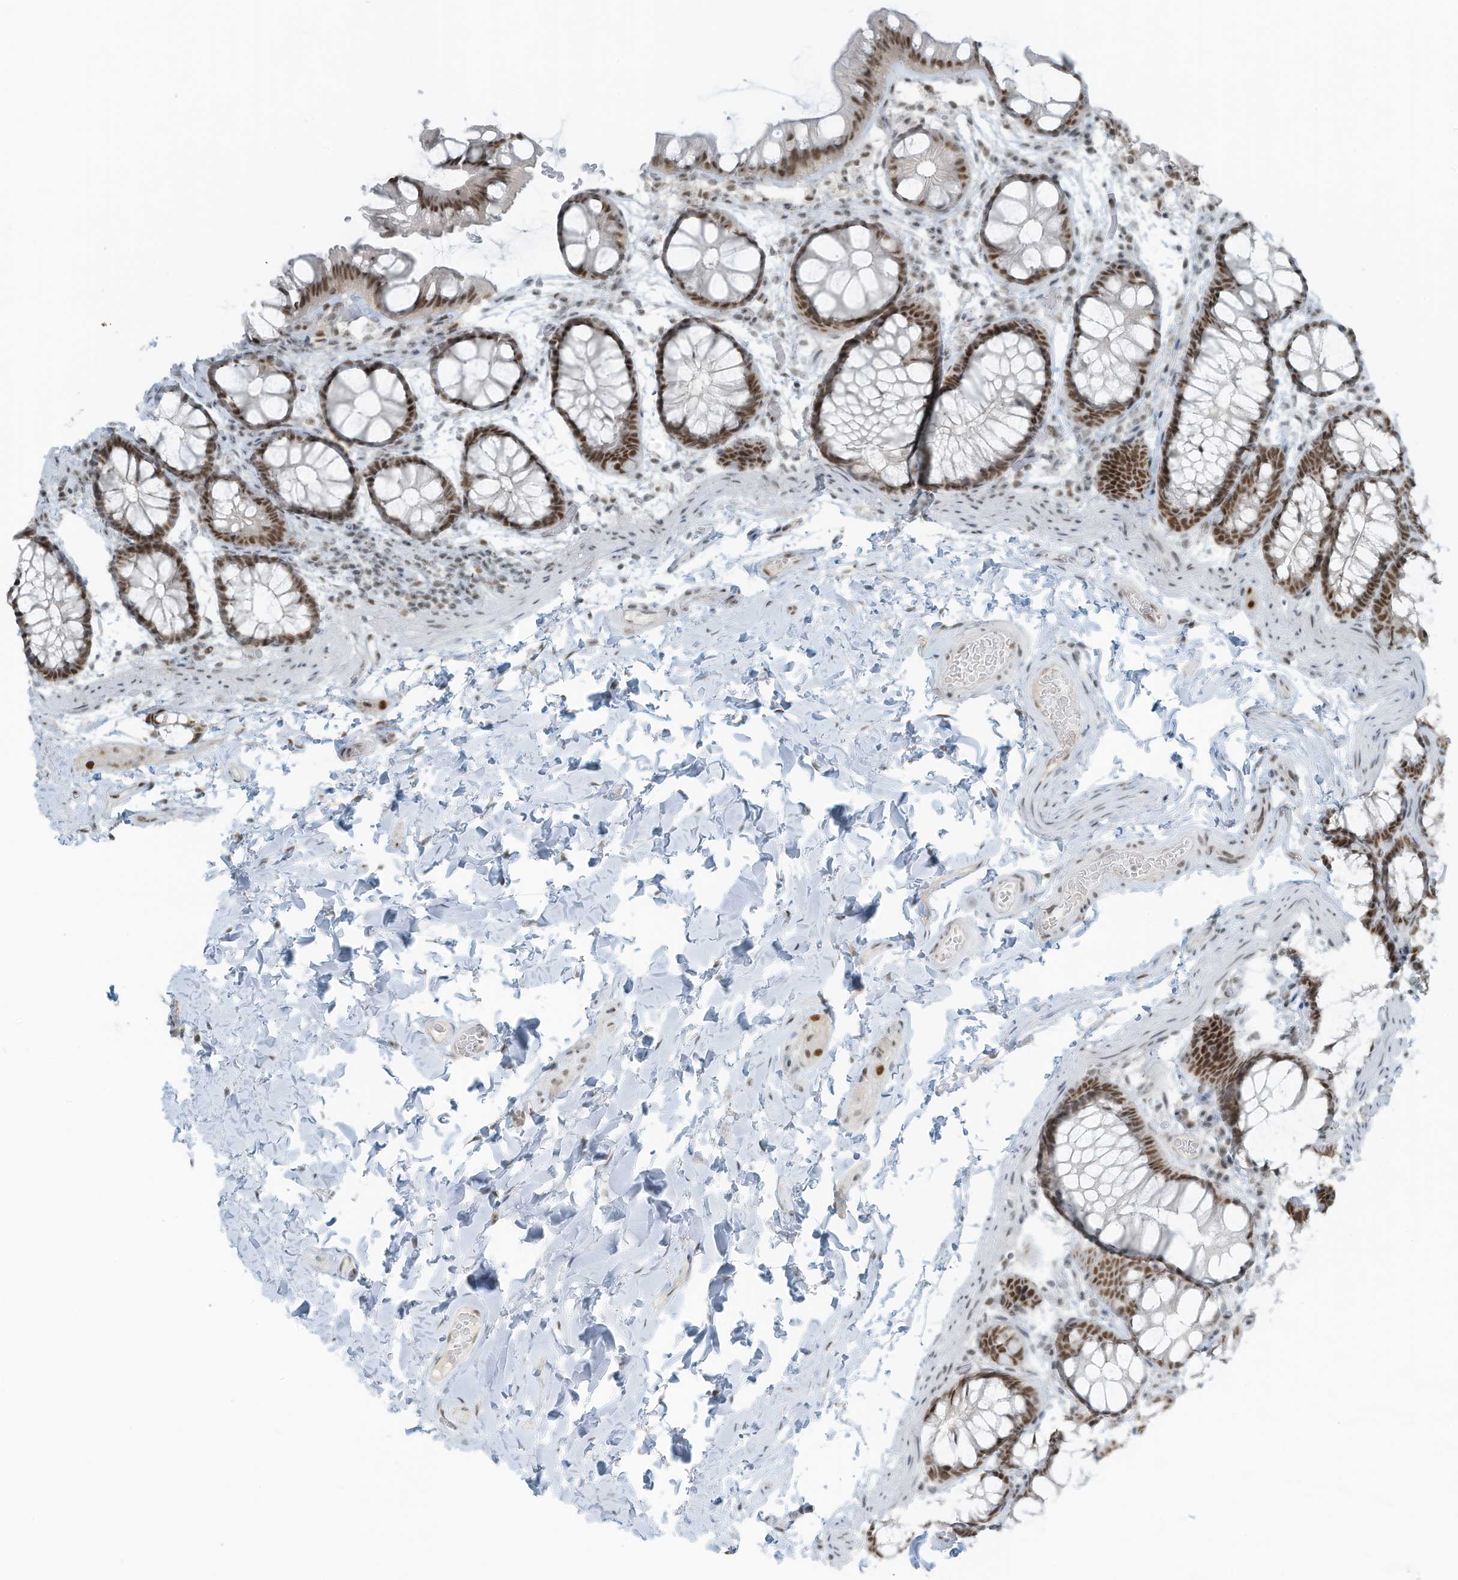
{"staining": {"intensity": "moderate", "quantity": ">75%", "location": "nuclear"}, "tissue": "colon", "cell_type": "Endothelial cells", "image_type": "normal", "snomed": [{"axis": "morphology", "description": "Normal tissue, NOS"}, {"axis": "topography", "description": "Colon"}], "caption": "Colon stained with immunohistochemistry exhibits moderate nuclear staining in about >75% of endothelial cells. (brown staining indicates protein expression, while blue staining denotes nuclei).", "gene": "WRNIP1", "patient": {"sex": "male", "age": 47}}